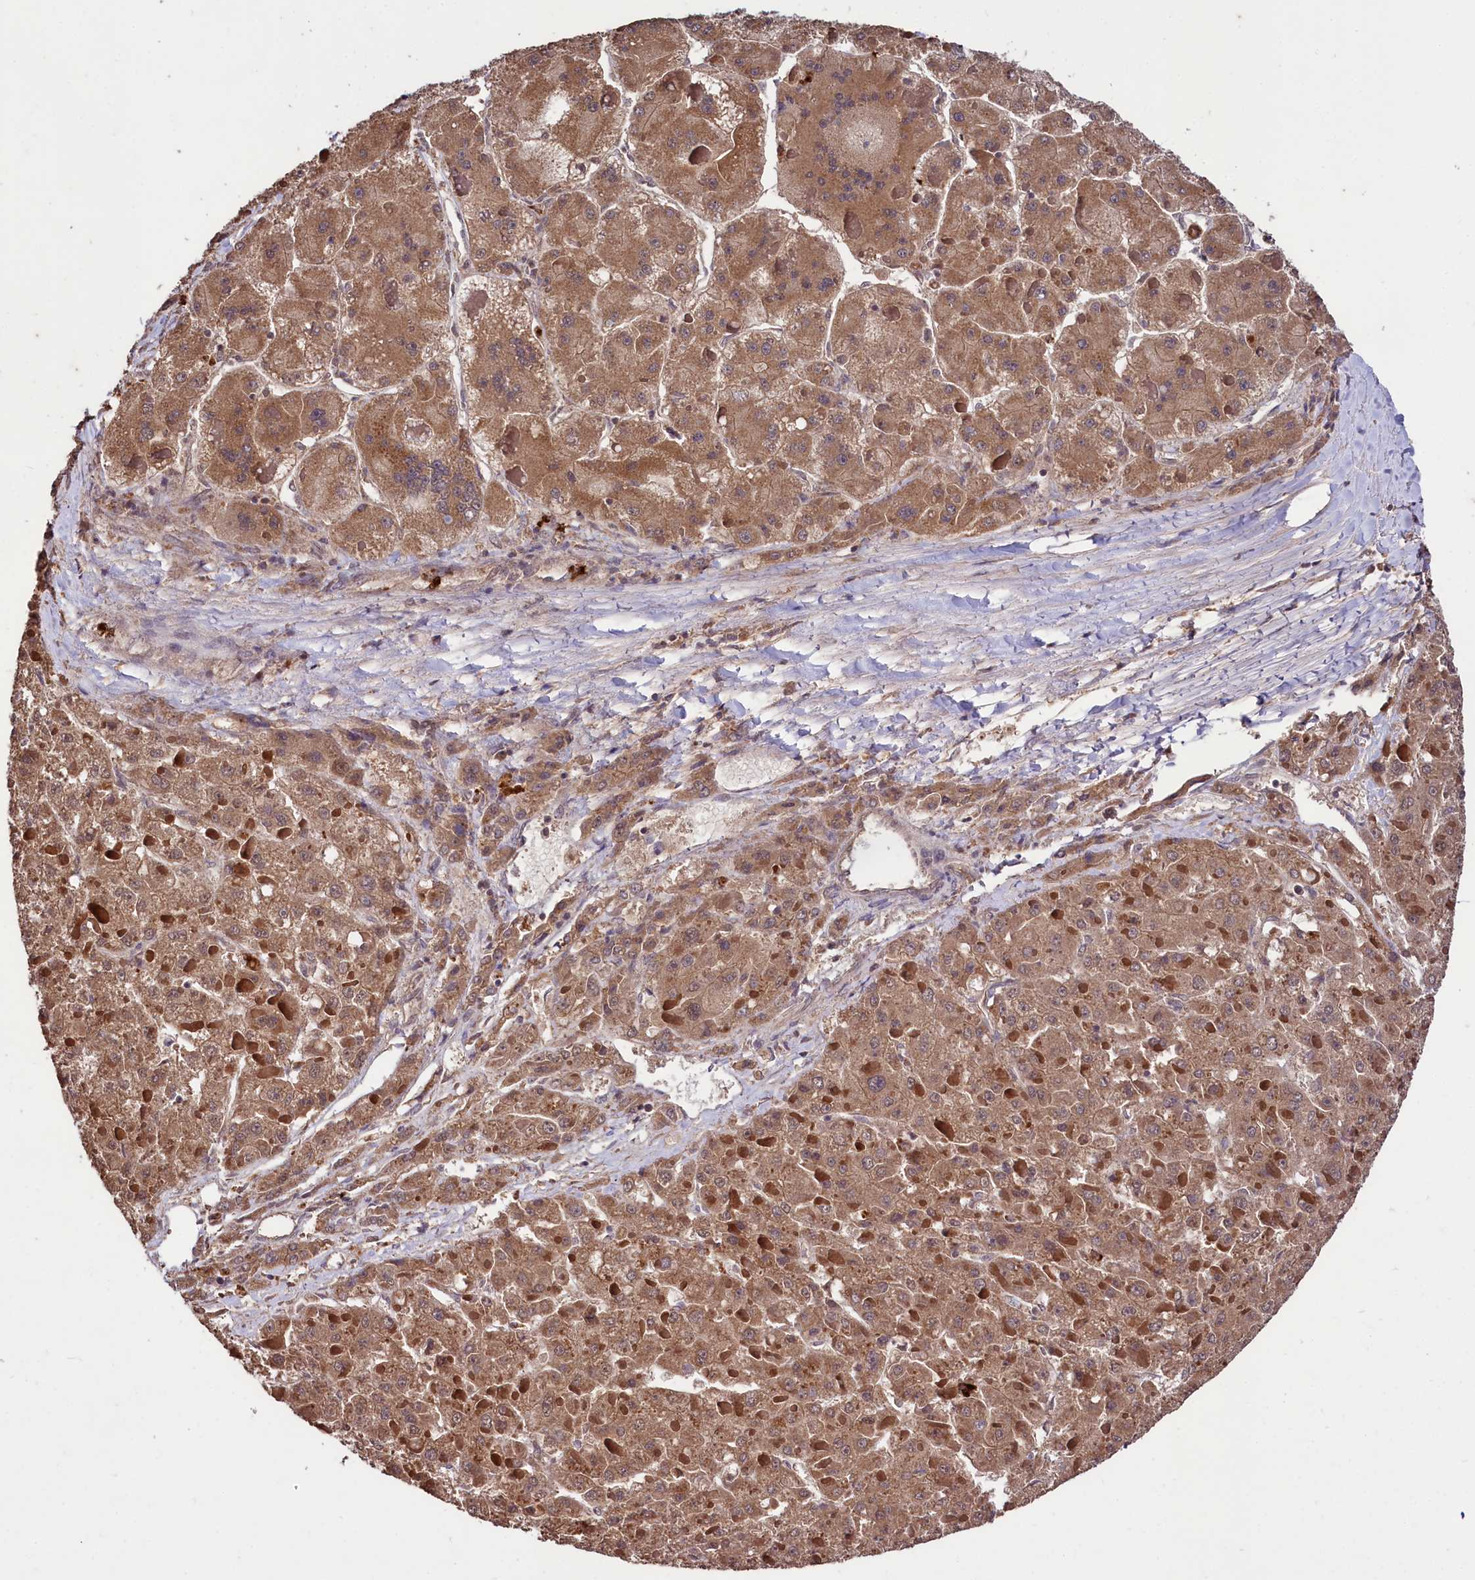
{"staining": {"intensity": "moderate", "quantity": ">75%", "location": "cytoplasmic/membranous"}, "tissue": "liver cancer", "cell_type": "Tumor cells", "image_type": "cancer", "snomed": [{"axis": "morphology", "description": "Carcinoma, Hepatocellular, NOS"}, {"axis": "topography", "description": "Liver"}], "caption": "DAB (3,3'-diaminobenzidine) immunohistochemical staining of human hepatocellular carcinoma (liver) demonstrates moderate cytoplasmic/membranous protein expression in approximately >75% of tumor cells.", "gene": "KLRB1", "patient": {"sex": "female", "age": 73}}